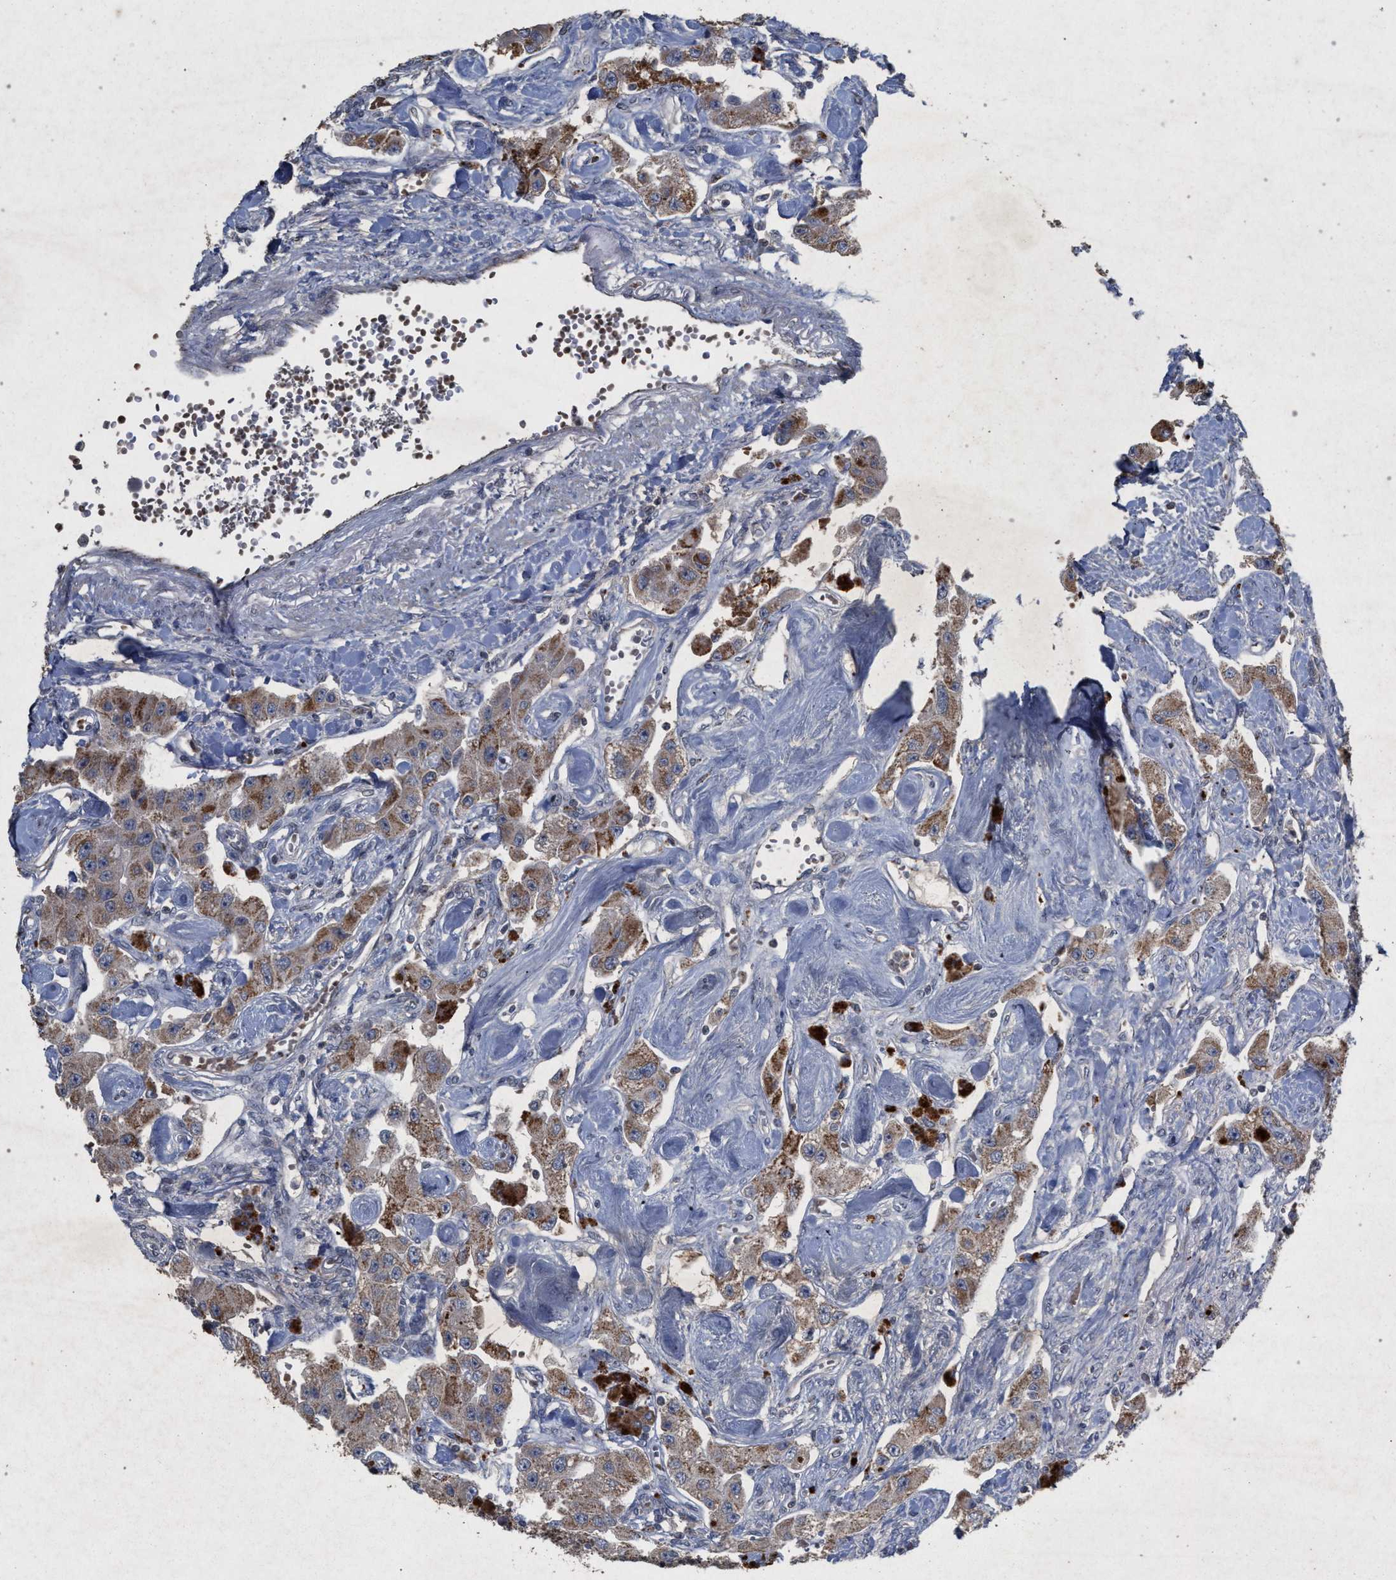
{"staining": {"intensity": "moderate", "quantity": ">75%", "location": "cytoplasmic/membranous"}, "tissue": "carcinoid", "cell_type": "Tumor cells", "image_type": "cancer", "snomed": [{"axis": "morphology", "description": "Carcinoid, malignant, NOS"}, {"axis": "topography", "description": "Pancreas"}], "caption": "Protein expression analysis of human malignant carcinoid reveals moderate cytoplasmic/membranous positivity in about >75% of tumor cells.", "gene": "PKD2L1", "patient": {"sex": "male", "age": 41}}